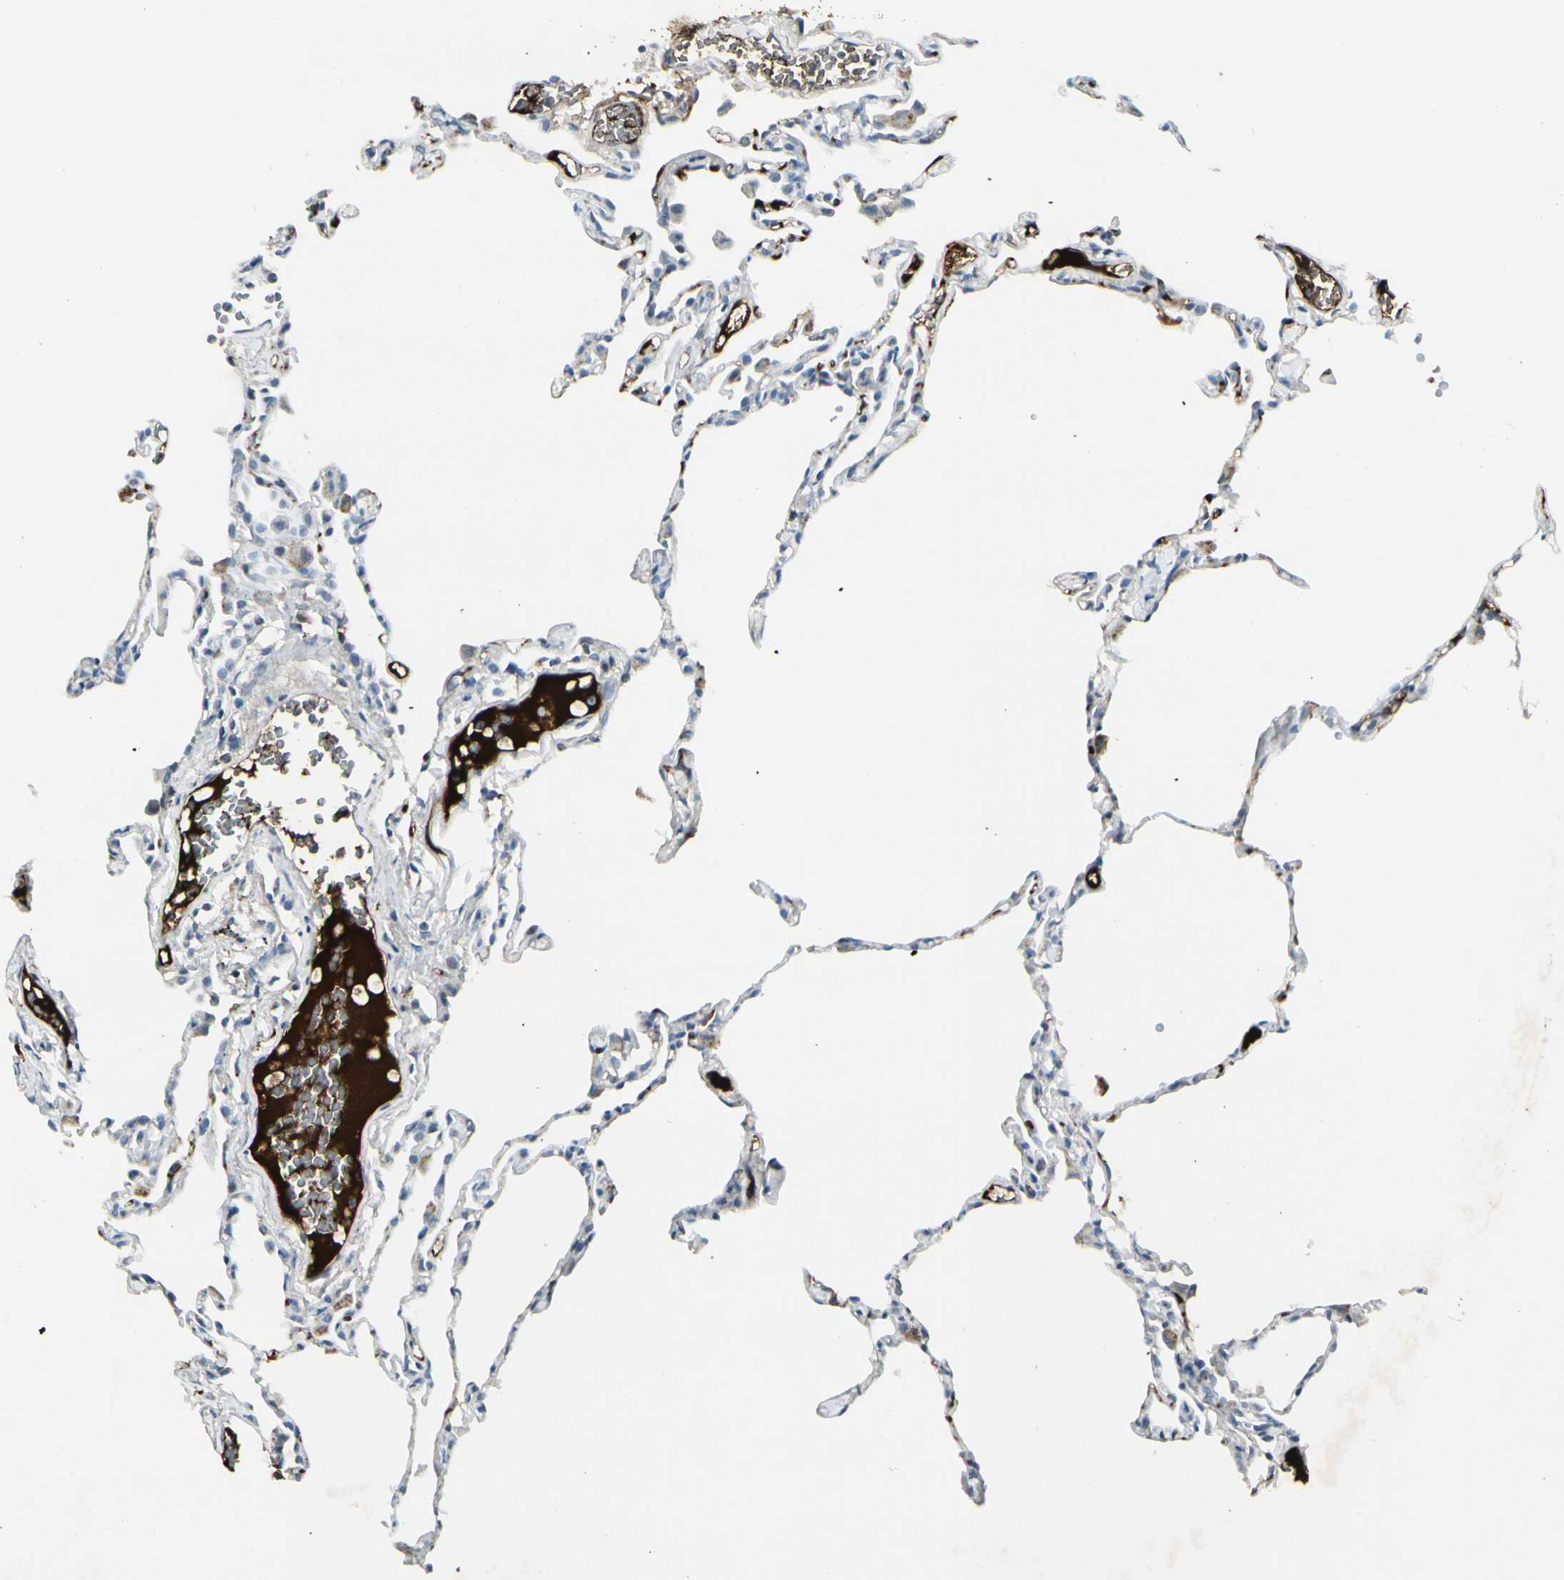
{"staining": {"intensity": "strong", "quantity": "<25%", "location": "cytoplasmic/membranous,nuclear"}, "tissue": "lung", "cell_type": "Alveolar cells", "image_type": "normal", "snomed": [{"axis": "morphology", "description": "Normal tissue, NOS"}, {"axis": "topography", "description": "Lung"}], "caption": "Normal lung reveals strong cytoplasmic/membranous,nuclear positivity in approximately <25% of alveolar cells, visualized by immunohistochemistry.", "gene": "IGHM", "patient": {"sex": "female", "age": 49}}